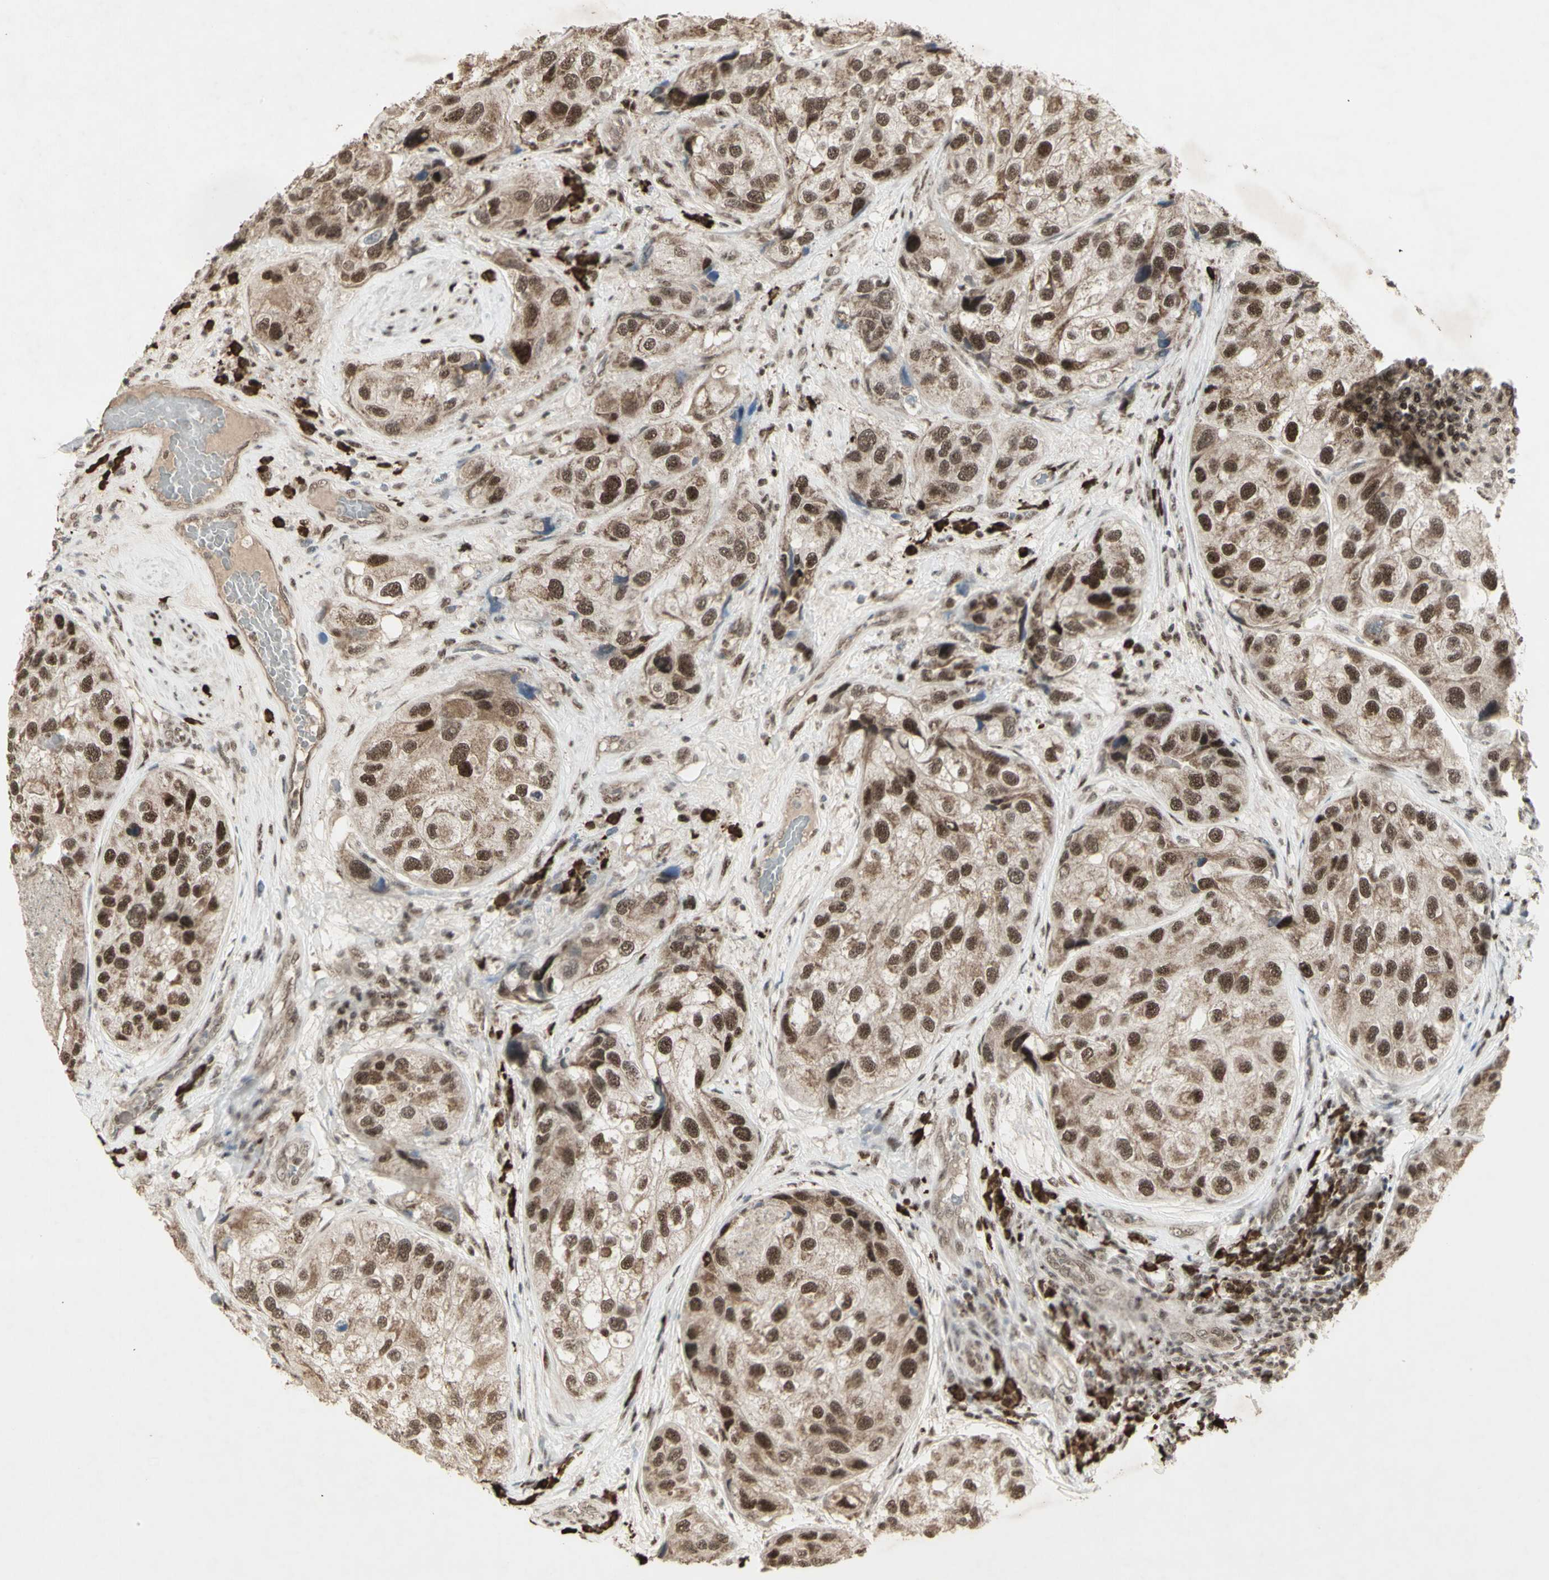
{"staining": {"intensity": "moderate", "quantity": ">75%", "location": "cytoplasmic/membranous,nuclear"}, "tissue": "urothelial cancer", "cell_type": "Tumor cells", "image_type": "cancer", "snomed": [{"axis": "morphology", "description": "Urothelial carcinoma, High grade"}, {"axis": "topography", "description": "Urinary bladder"}], "caption": "Human urothelial cancer stained for a protein (brown) demonstrates moderate cytoplasmic/membranous and nuclear positive expression in approximately >75% of tumor cells.", "gene": "CCNT1", "patient": {"sex": "female", "age": 64}}